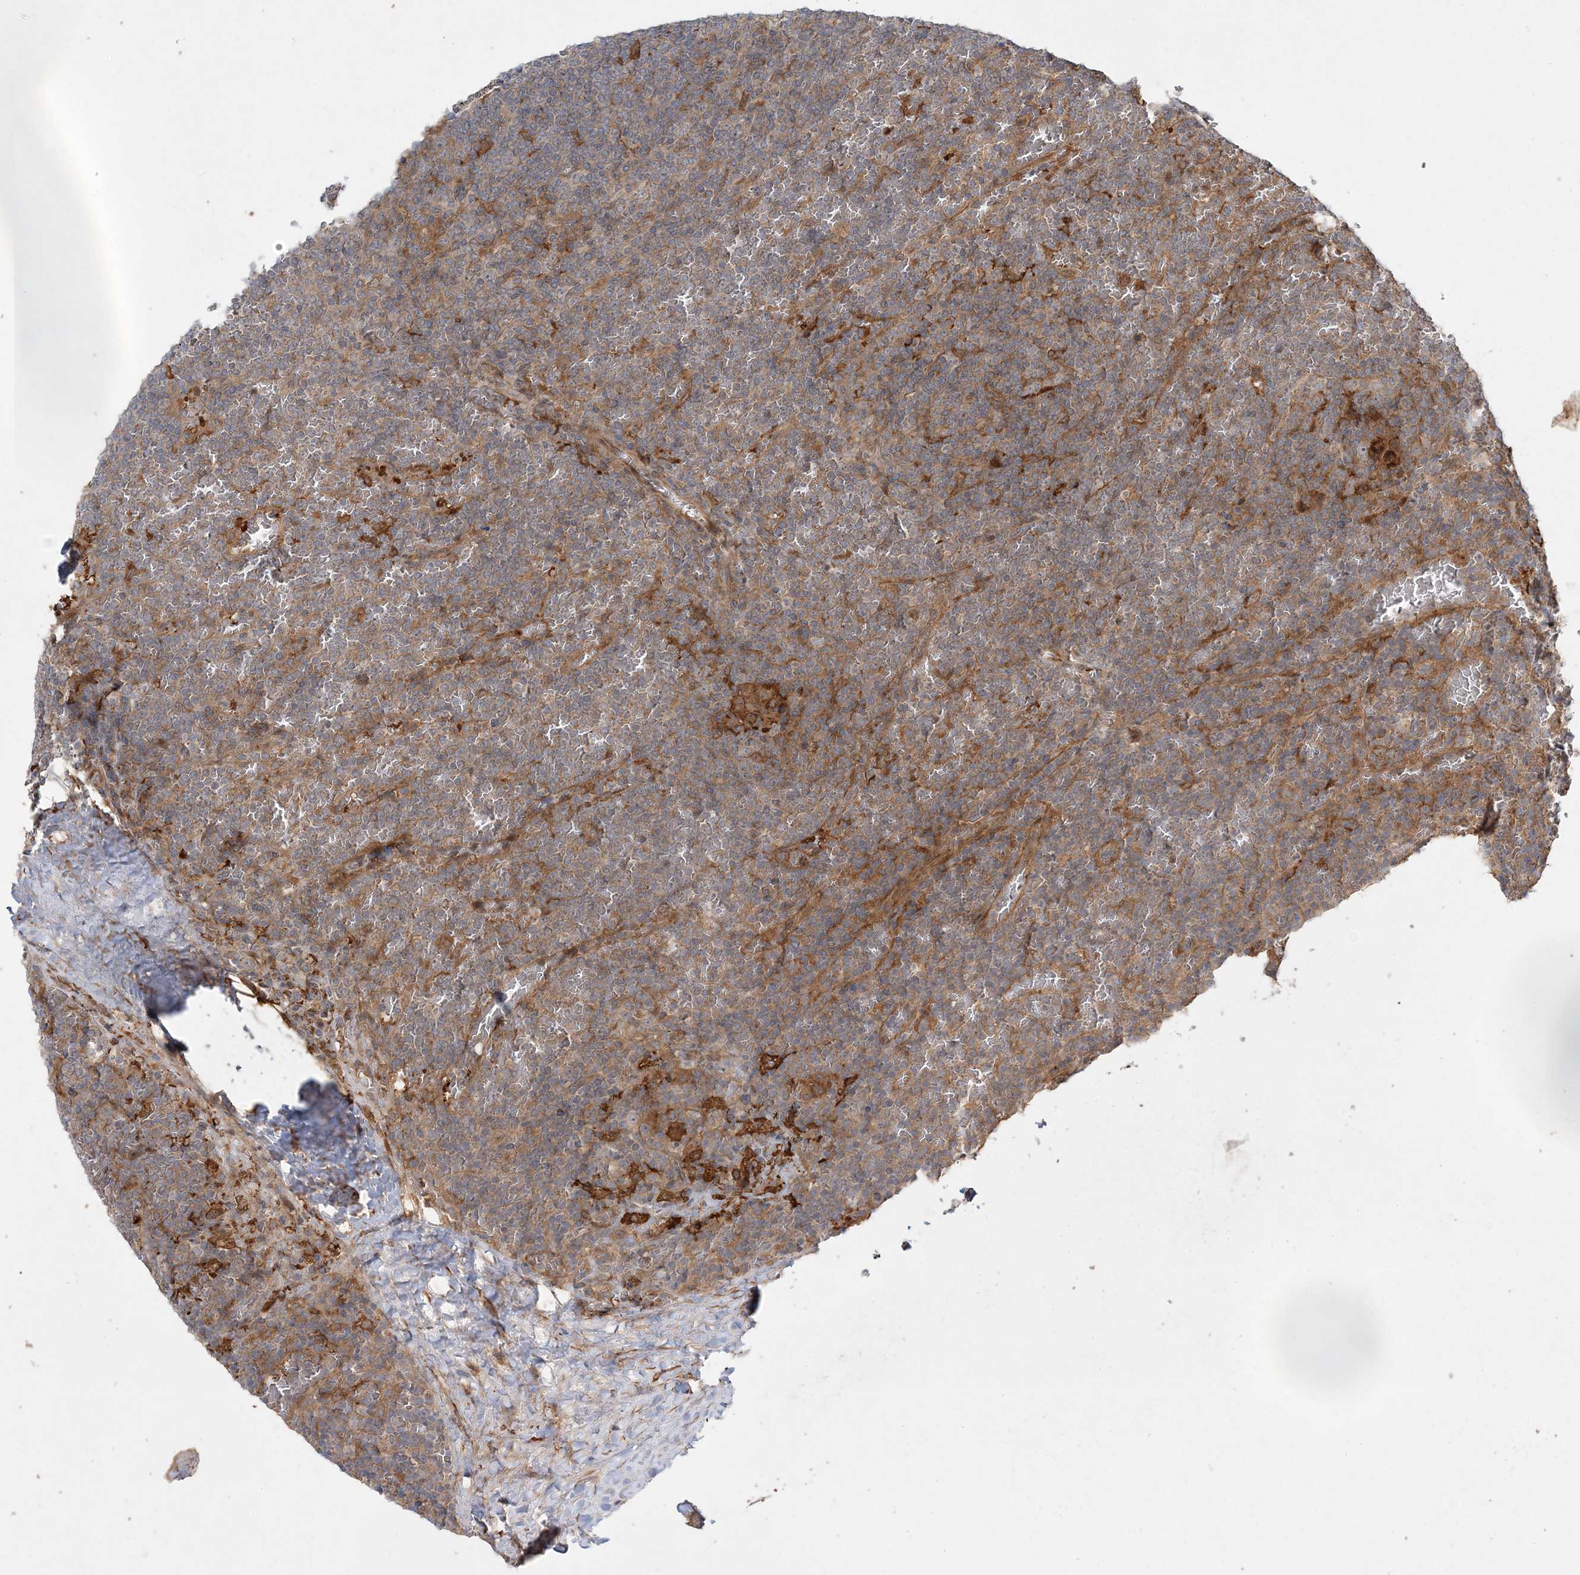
{"staining": {"intensity": "weak", "quantity": "25%-75%", "location": "cytoplasmic/membranous"}, "tissue": "lymphoma", "cell_type": "Tumor cells", "image_type": "cancer", "snomed": [{"axis": "morphology", "description": "Malignant lymphoma, non-Hodgkin's type, Low grade"}, {"axis": "topography", "description": "Spleen"}], "caption": "This histopathology image shows immunohistochemistry (IHC) staining of human lymphoma, with low weak cytoplasmic/membranous expression in approximately 25%-75% of tumor cells.", "gene": "UBTD2", "patient": {"sex": "female", "age": 19}}